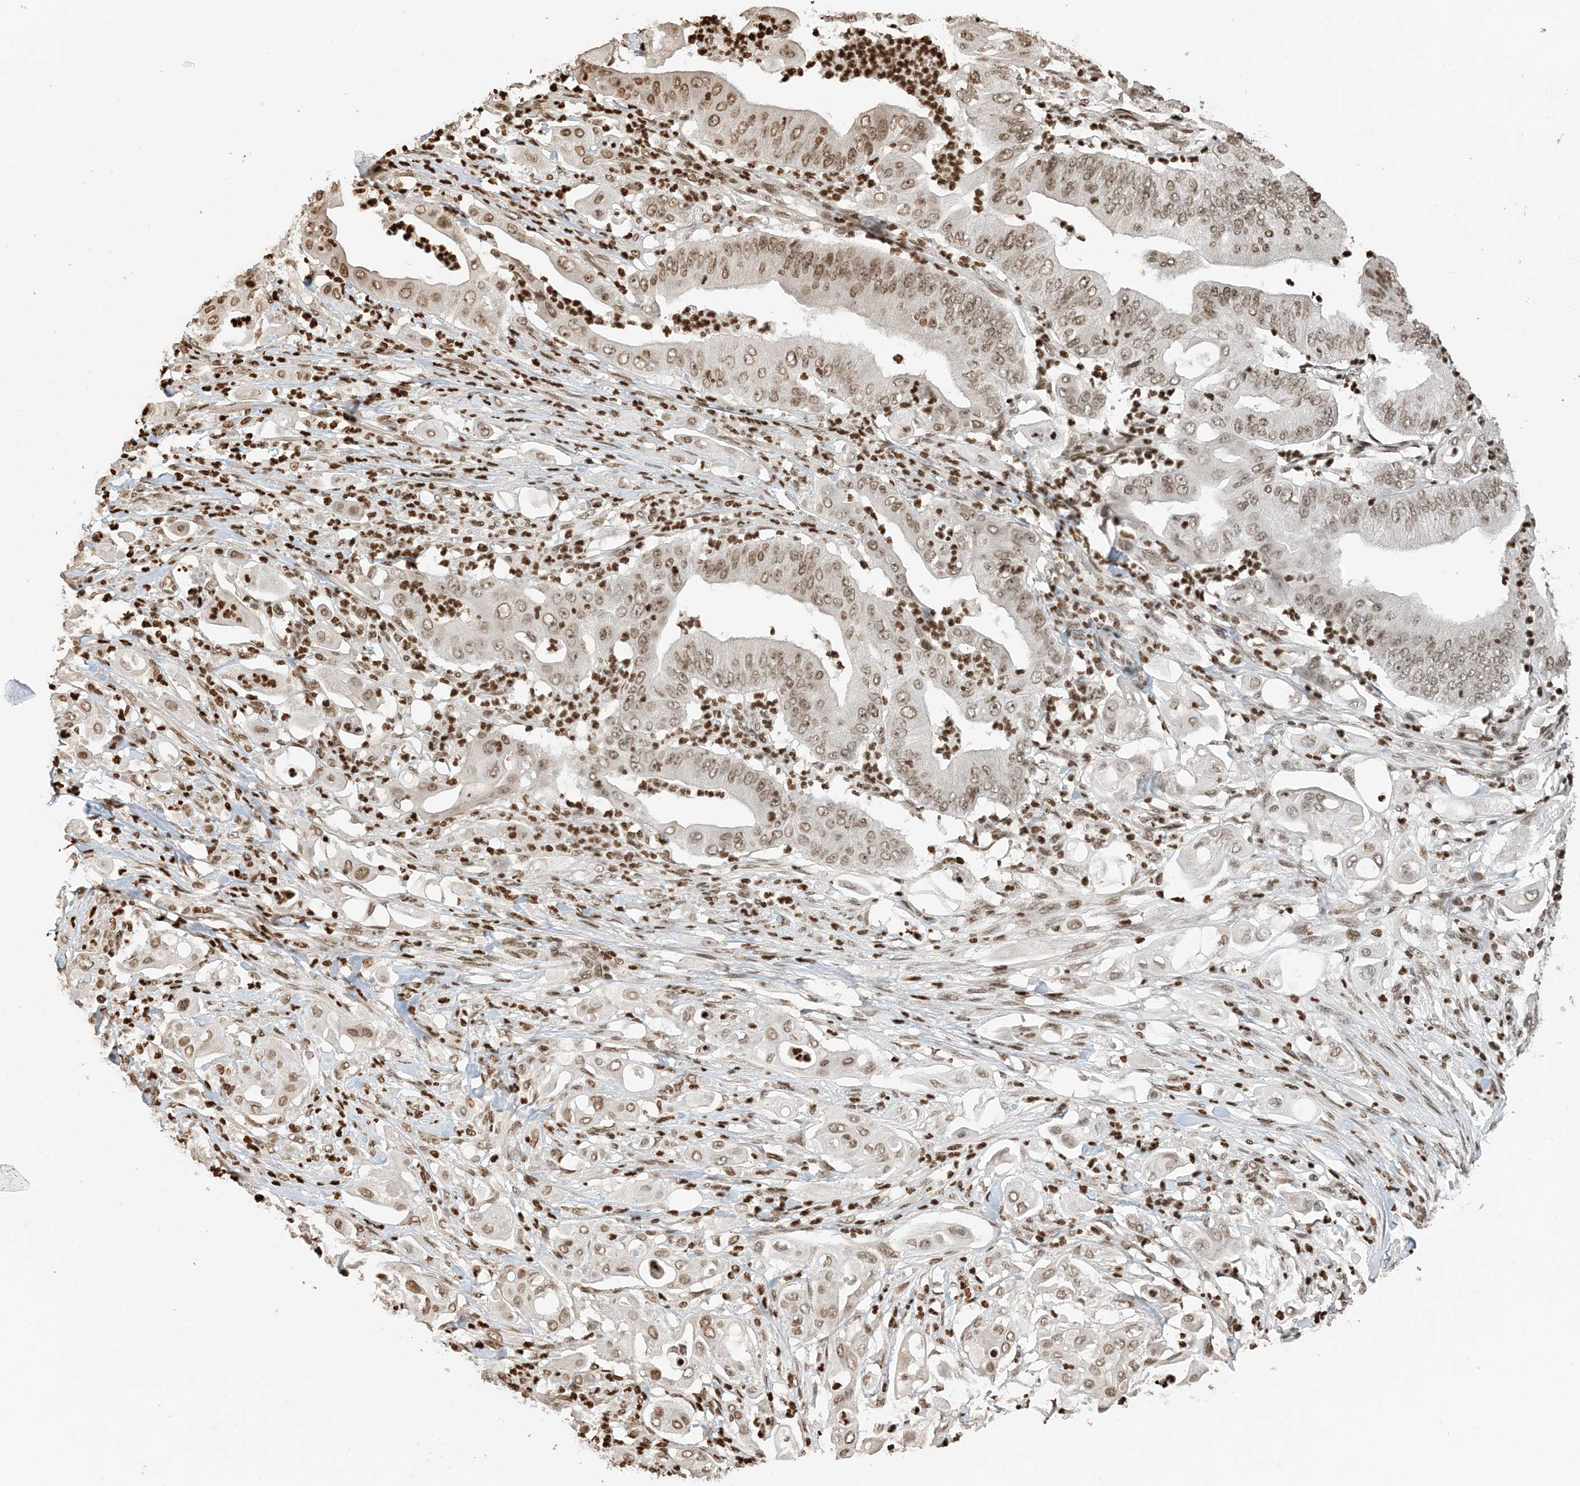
{"staining": {"intensity": "moderate", "quantity": ">75%", "location": "nuclear"}, "tissue": "pancreatic cancer", "cell_type": "Tumor cells", "image_type": "cancer", "snomed": [{"axis": "morphology", "description": "Adenocarcinoma, NOS"}, {"axis": "topography", "description": "Pancreas"}], "caption": "Protein staining exhibits moderate nuclear positivity in approximately >75% of tumor cells in pancreatic cancer.", "gene": "H3-3B", "patient": {"sex": "female", "age": 77}}